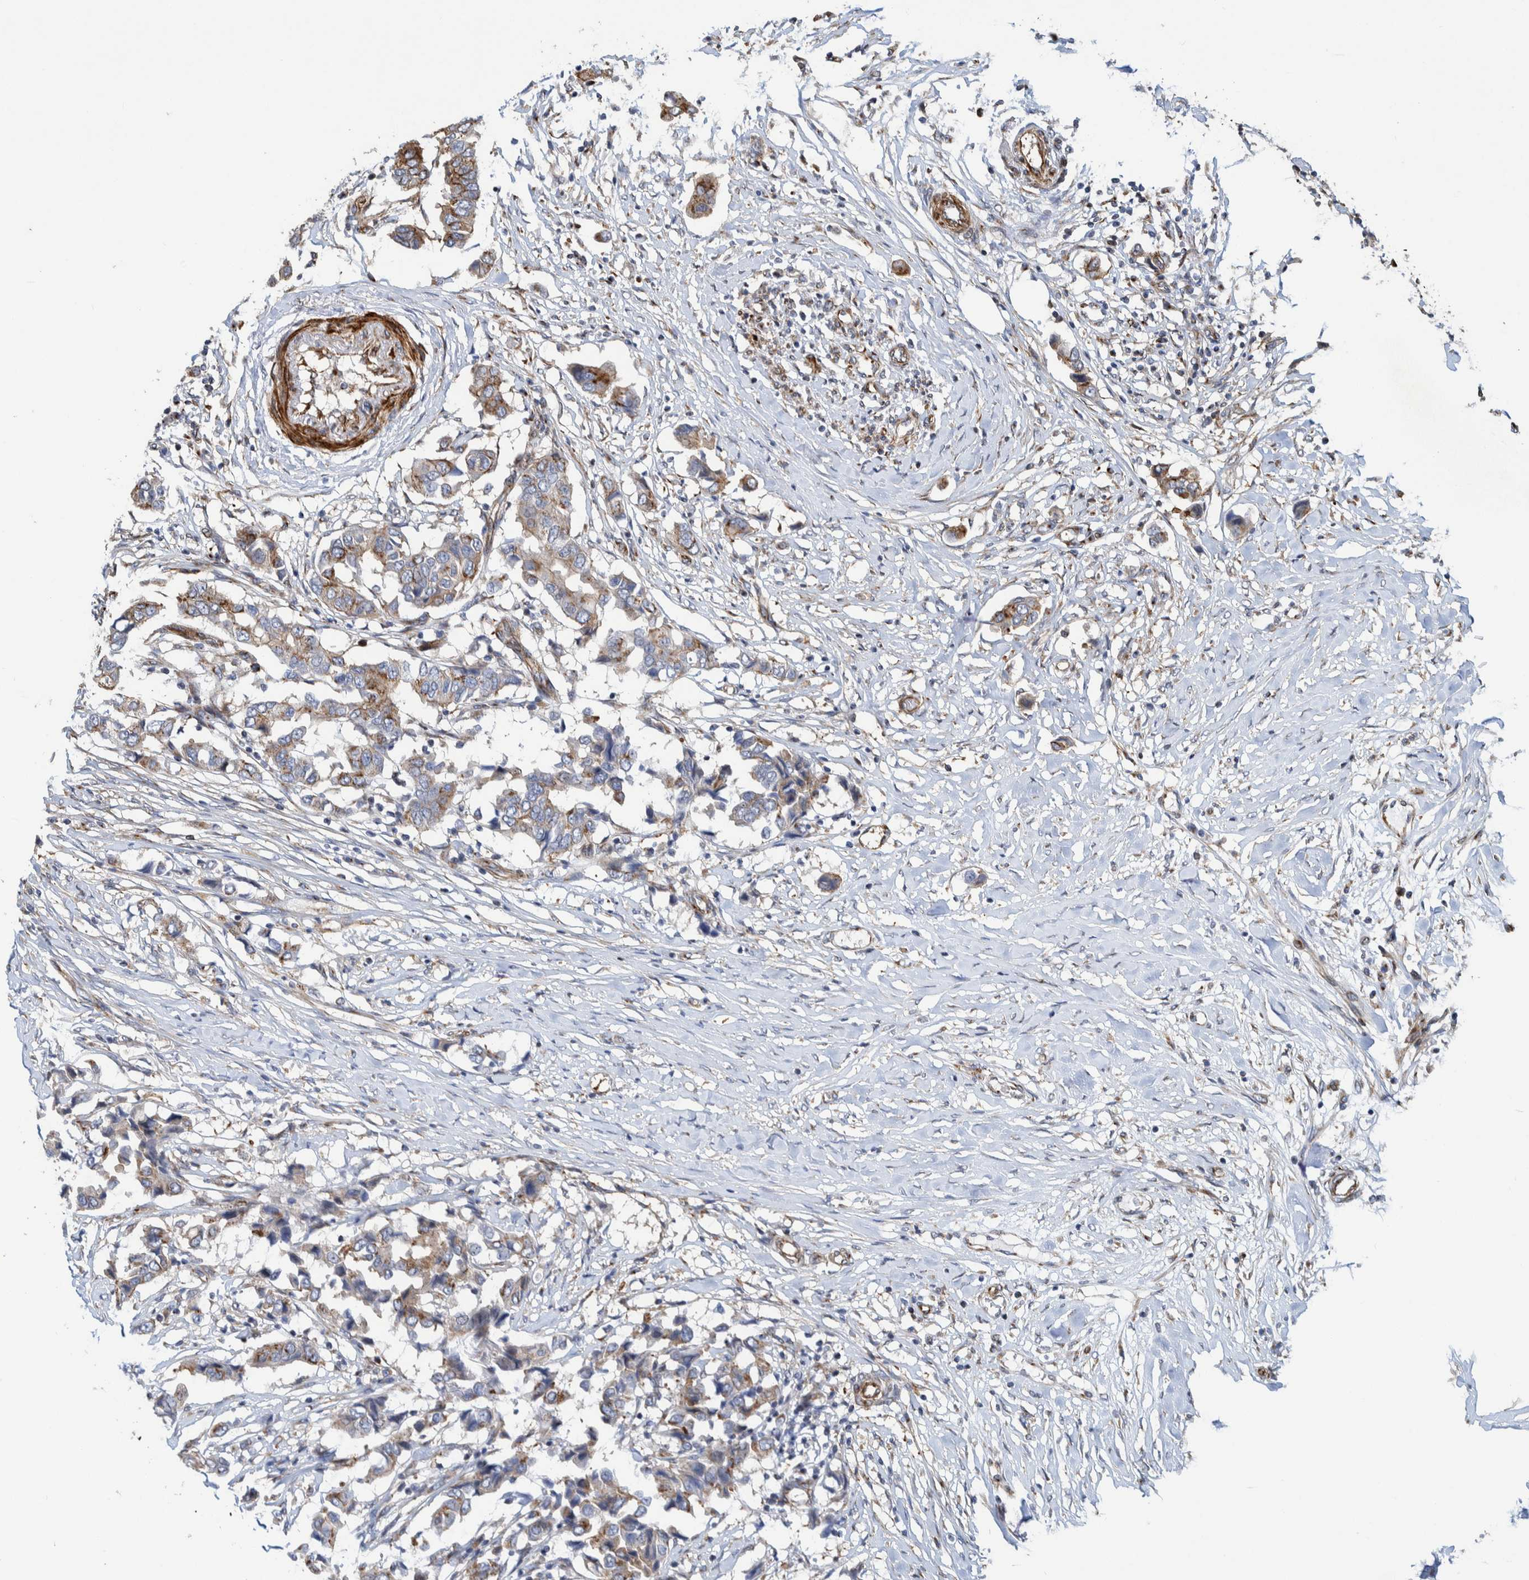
{"staining": {"intensity": "moderate", "quantity": ">75%", "location": "cytoplasmic/membranous"}, "tissue": "breast cancer", "cell_type": "Tumor cells", "image_type": "cancer", "snomed": [{"axis": "morphology", "description": "Duct carcinoma"}, {"axis": "topography", "description": "Breast"}], "caption": "High-magnification brightfield microscopy of breast cancer (intraductal carcinoma) stained with DAB (brown) and counterstained with hematoxylin (blue). tumor cells exhibit moderate cytoplasmic/membranous positivity is seen in about>75% of cells.", "gene": "CCDC57", "patient": {"sex": "female", "age": 80}}